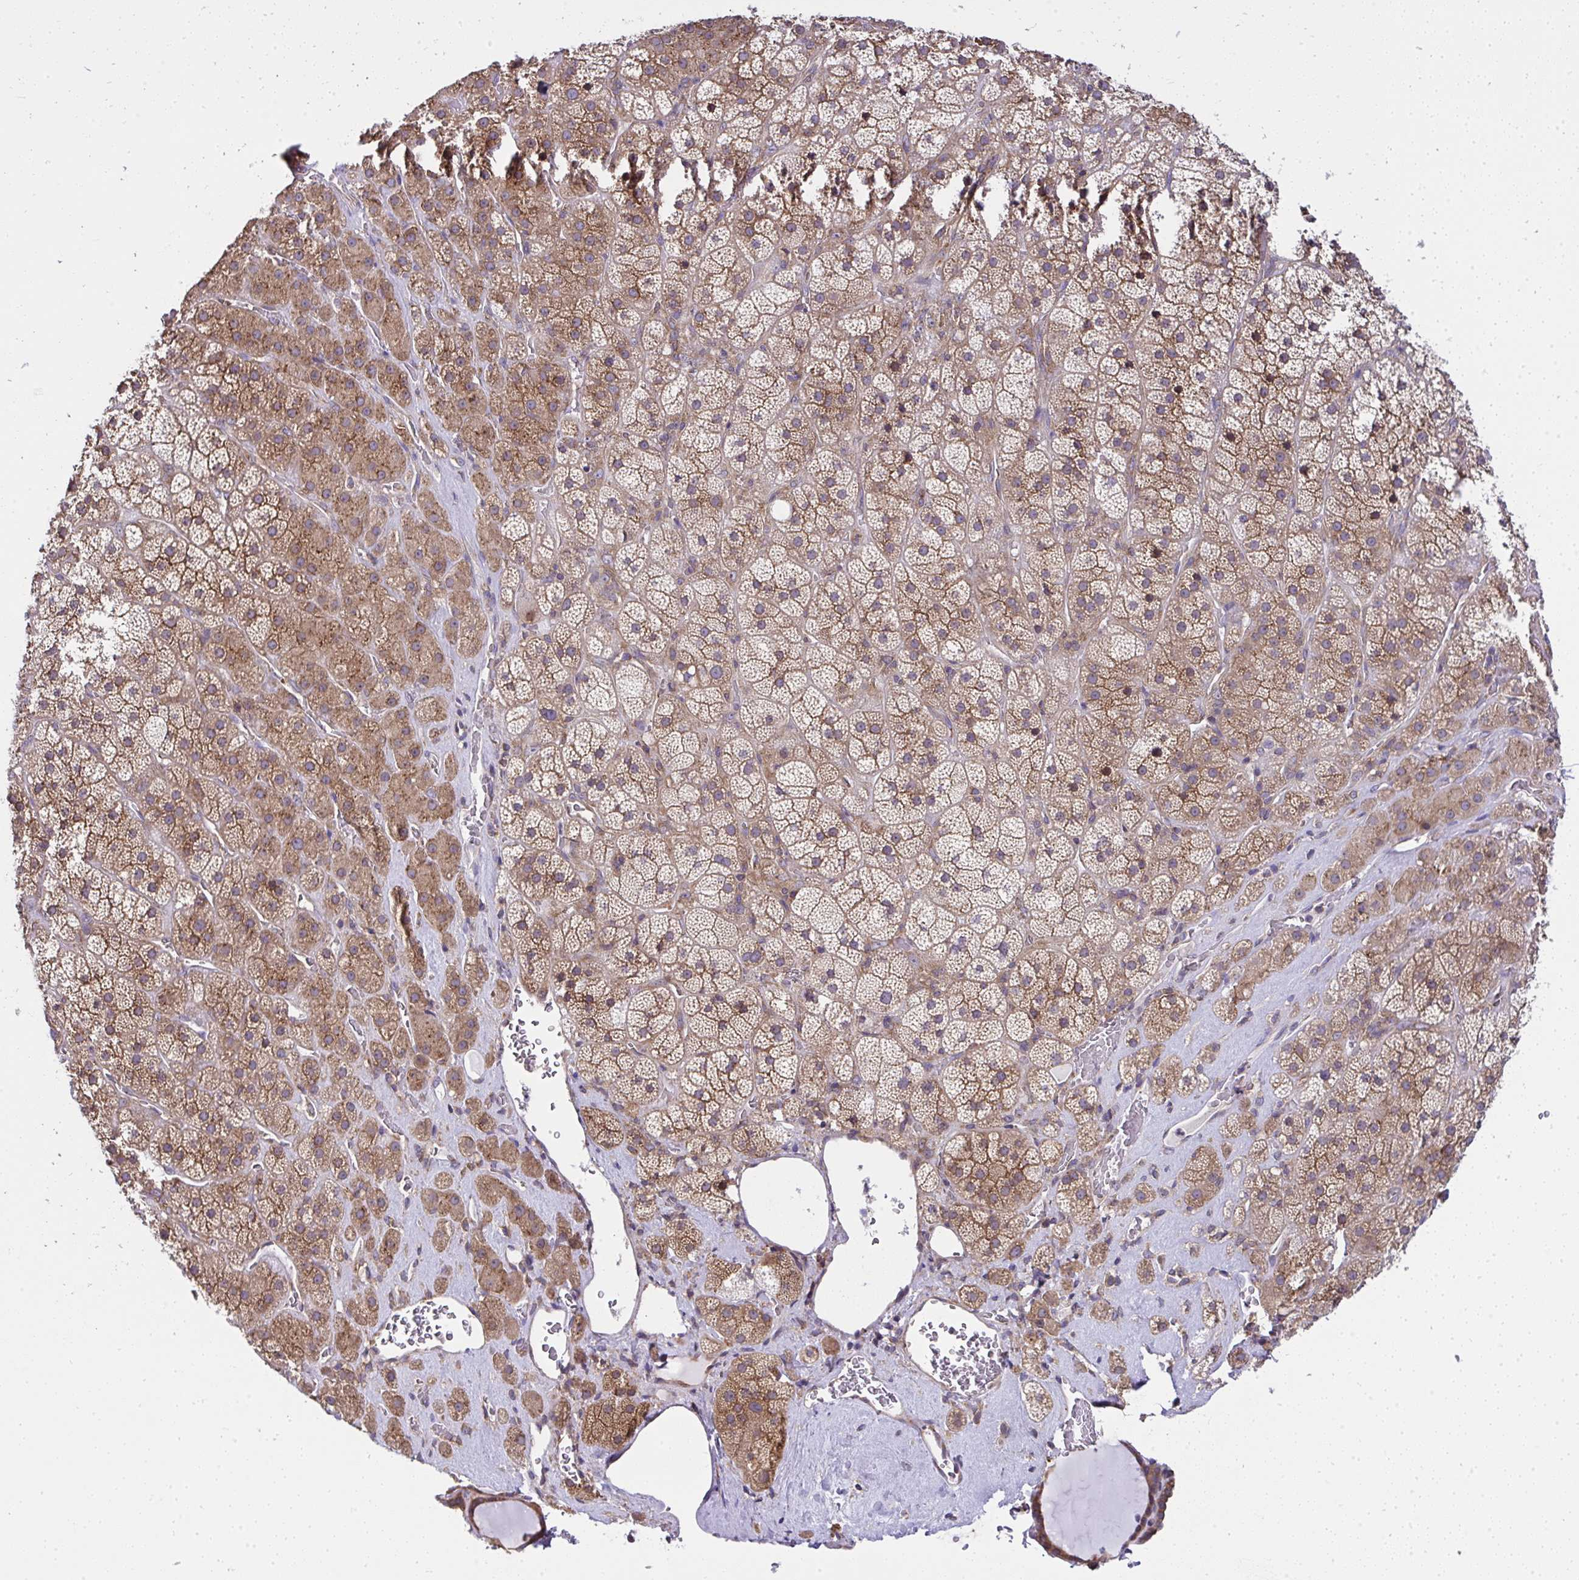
{"staining": {"intensity": "moderate", "quantity": ">75%", "location": "cytoplasmic/membranous"}, "tissue": "adrenal gland", "cell_type": "Glandular cells", "image_type": "normal", "snomed": [{"axis": "morphology", "description": "Normal tissue, NOS"}, {"axis": "topography", "description": "Adrenal gland"}], "caption": "Protein staining reveals moderate cytoplasmic/membranous expression in about >75% of glandular cells in unremarkable adrenal gland.", "gene": "RPS7", "patient": {"sex": "male", "age": 57}}